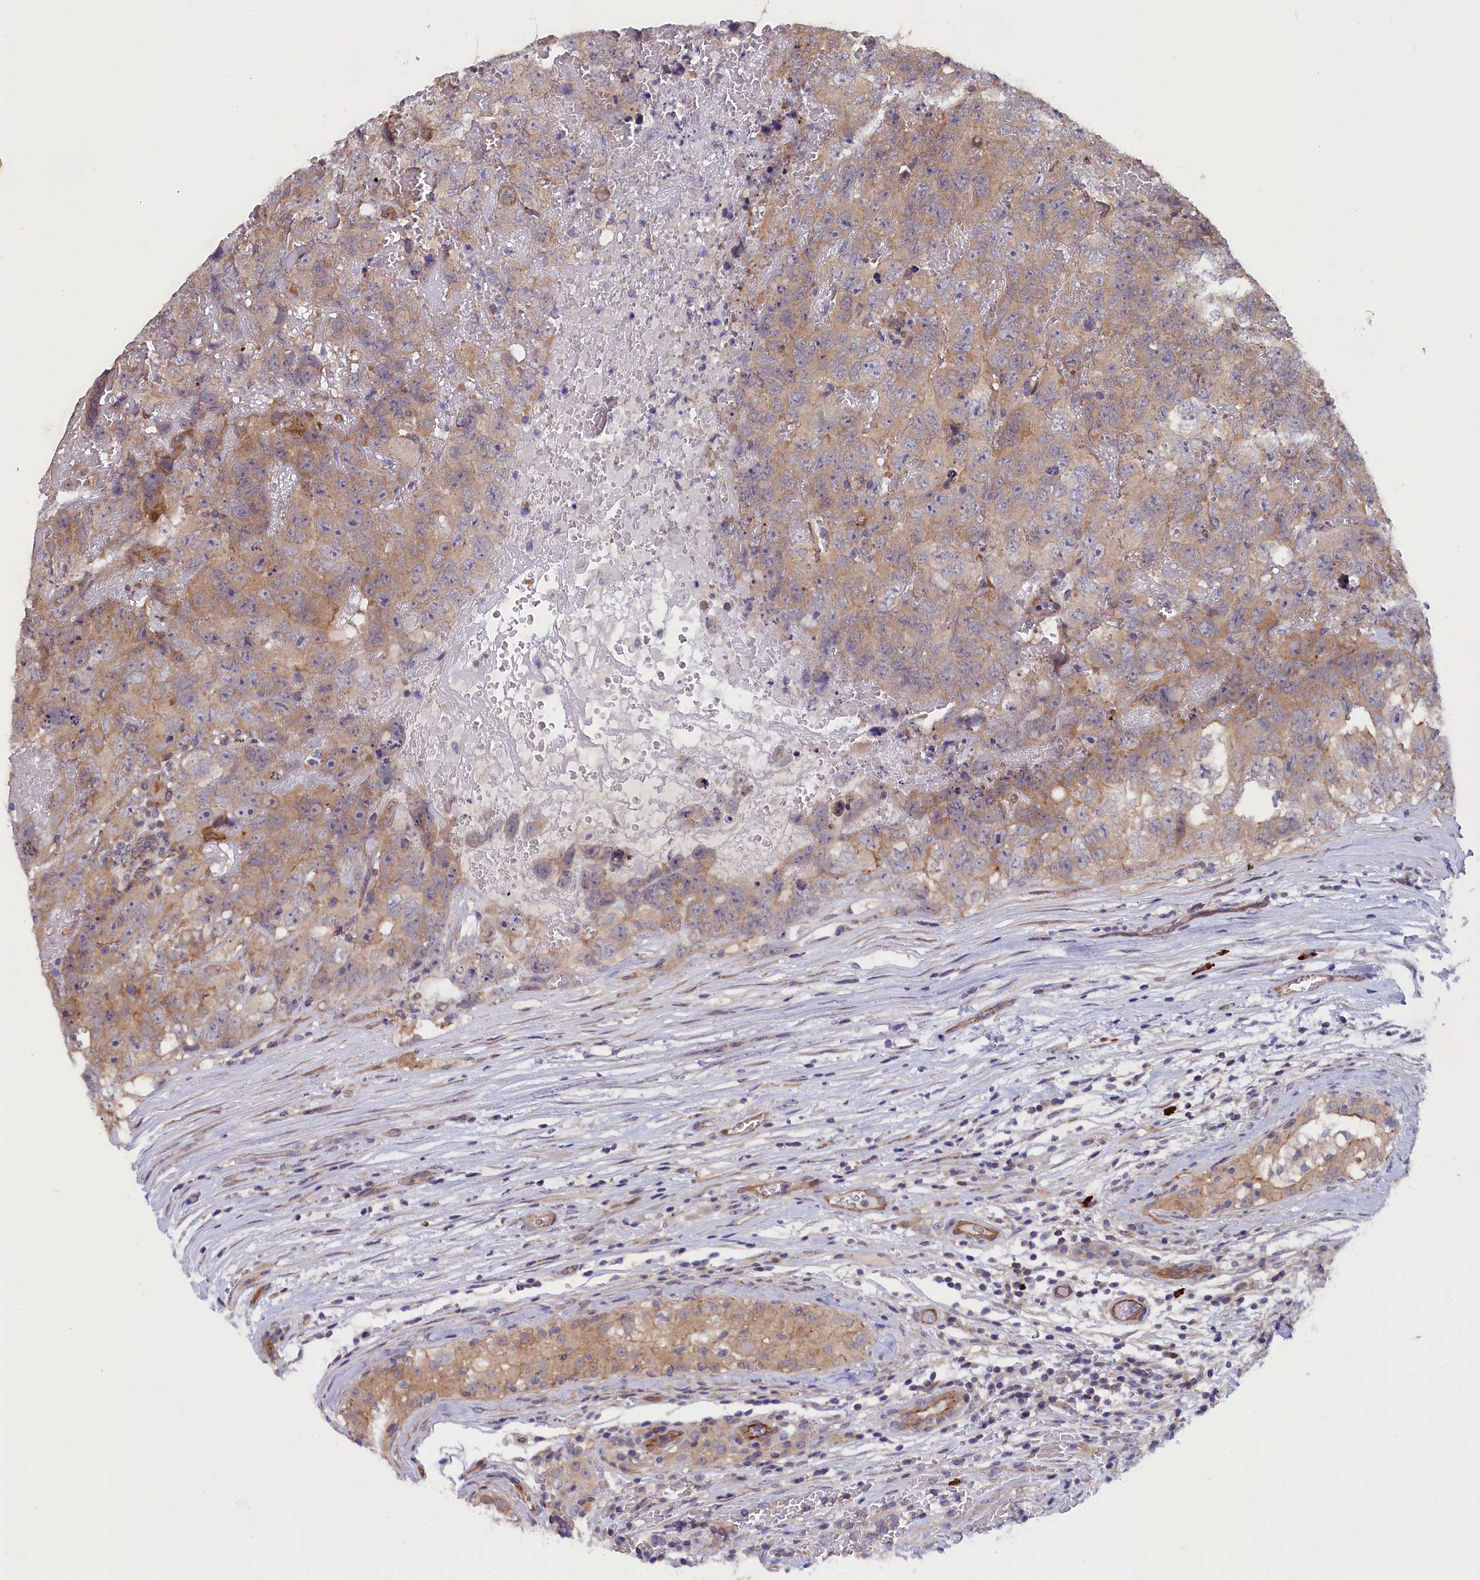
{"staining": {"intensity": "moderate", "quantity": ">75%", "location": "cytoplasmic/membranous"}, "tissue": "testis cancer", "cell_type": "Tumor cells", "image_type": "cancer", "snomed": [{"axis": "morphology", "description": "Carcinoma, Embryonal, NOS"}, {"axis": "topography", "description": "Testis"}], "caption": "Immunohistochemical staining of testis cancer demonstrates moderate cytoplasmic/membranous protein expression in approximately >75% of tumor cells.", "gene": "JPT2", "patient": {"sex": "male", "age": 45}}